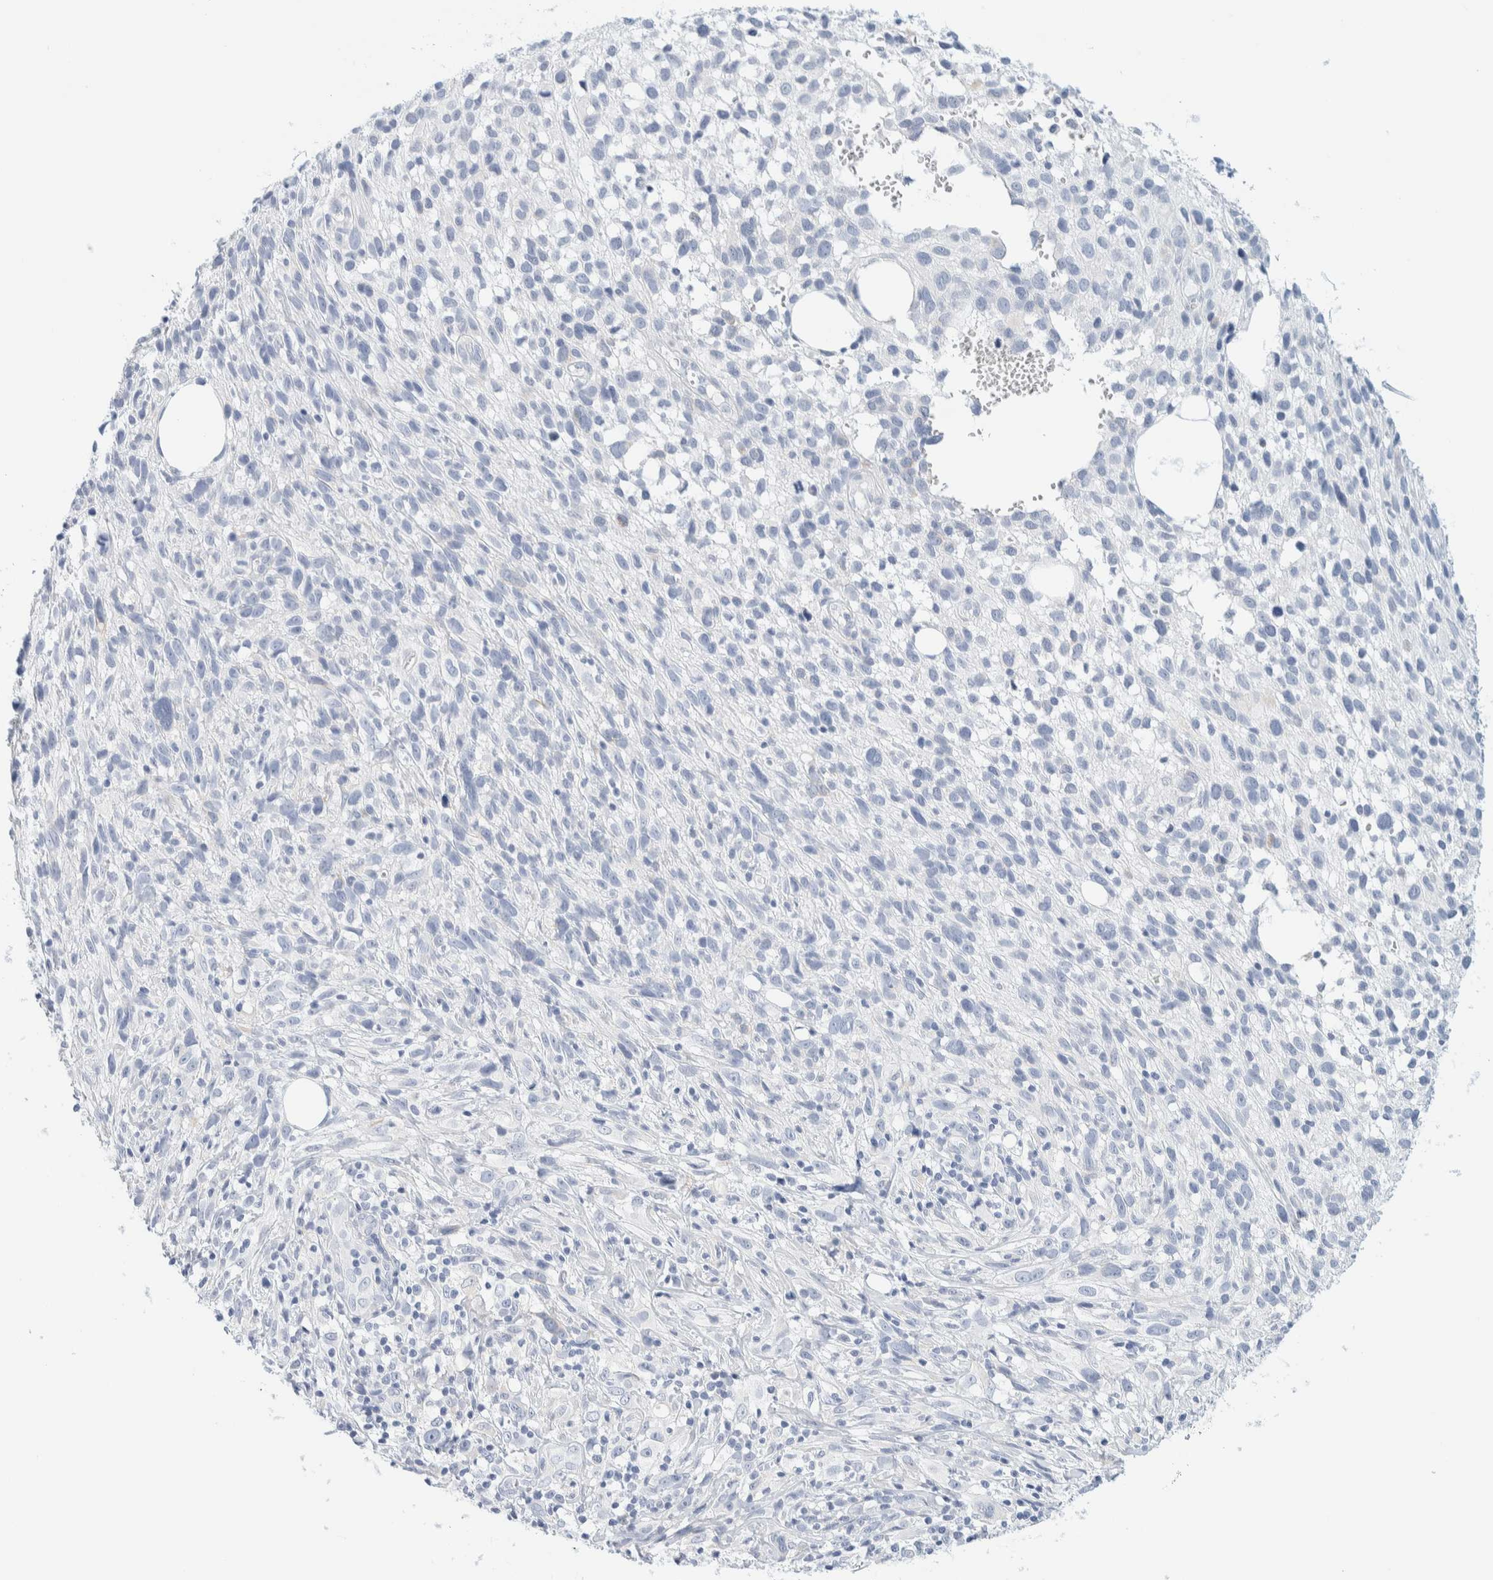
{"staining": {"intensity": "negative", "quantity": "none", "location": "none"}, "tissue": "melanoma", "cell_type": "Tumor cells", "image_type": "cancer", "snomed": [{"axis": "morphology", "description": "Malignant melanoma, NOS"}, {"axis": "topography", "description": "Skin"}], "caption": "This is an immunohistochemistry image of human malignant melanoma. There is no positivity in tumor cells.", "gene": "ATCAY", "patient": {"sex": "female", "age": 55}}